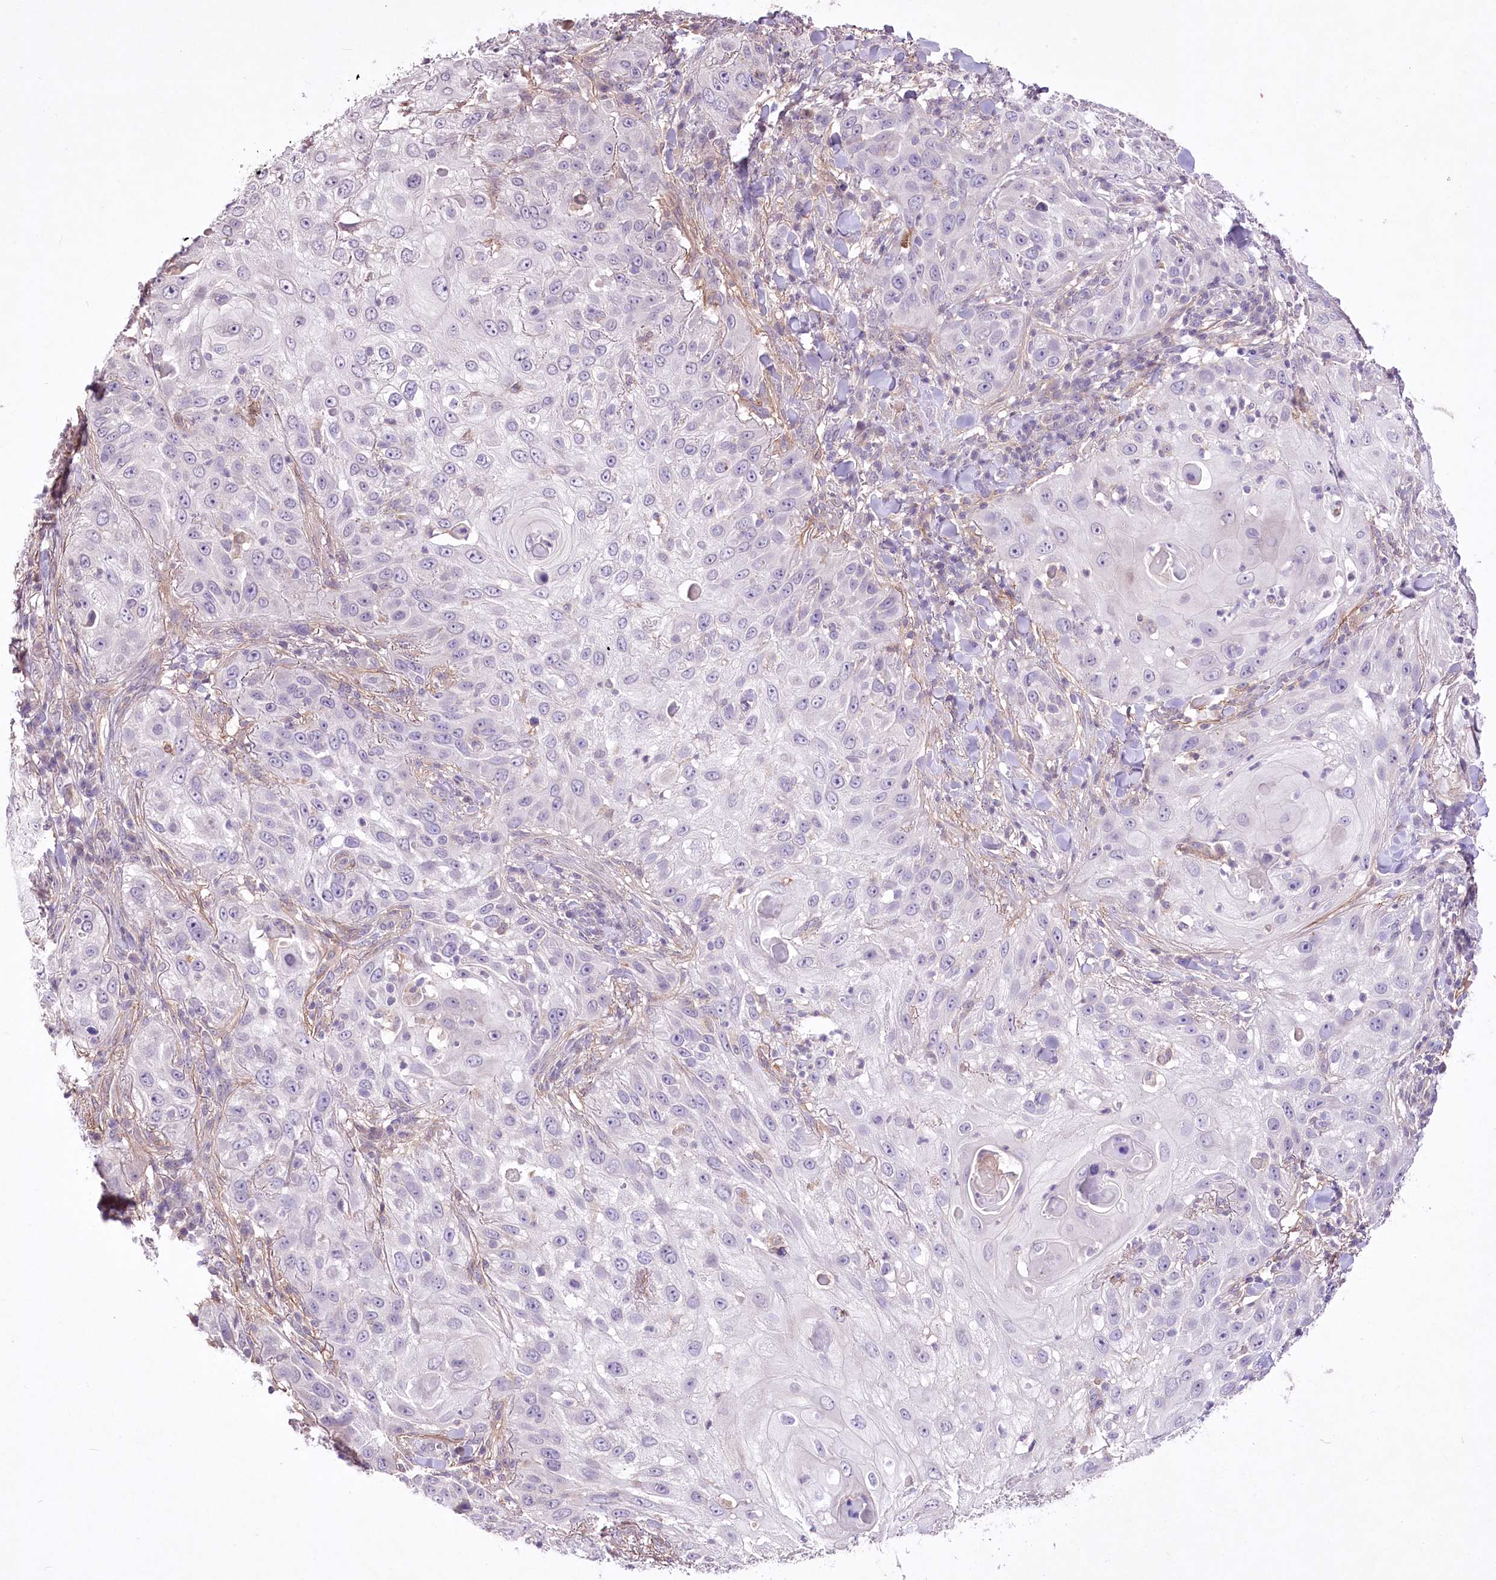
{"staining": {"intensity": "negative", "quantity": "none", "location": "none"}, "tissue": "skin cancer", "cell_type": "Tumor cells", "image_type": "cancer", "snomed": [{"axis": "morphology", "description": "Squamous cell carcinoma, NOS"}, {"axis": "topography", "description": "Skin"}], "caption": "Immunohistochemistry (IHC) micrograph of neoplastic tissue: human skin cancer stained with DAB exhibits no significant protein positivity in tumor cells.", "gene": "ENPP1", "patient": {"sex": "female", "age": 44}}